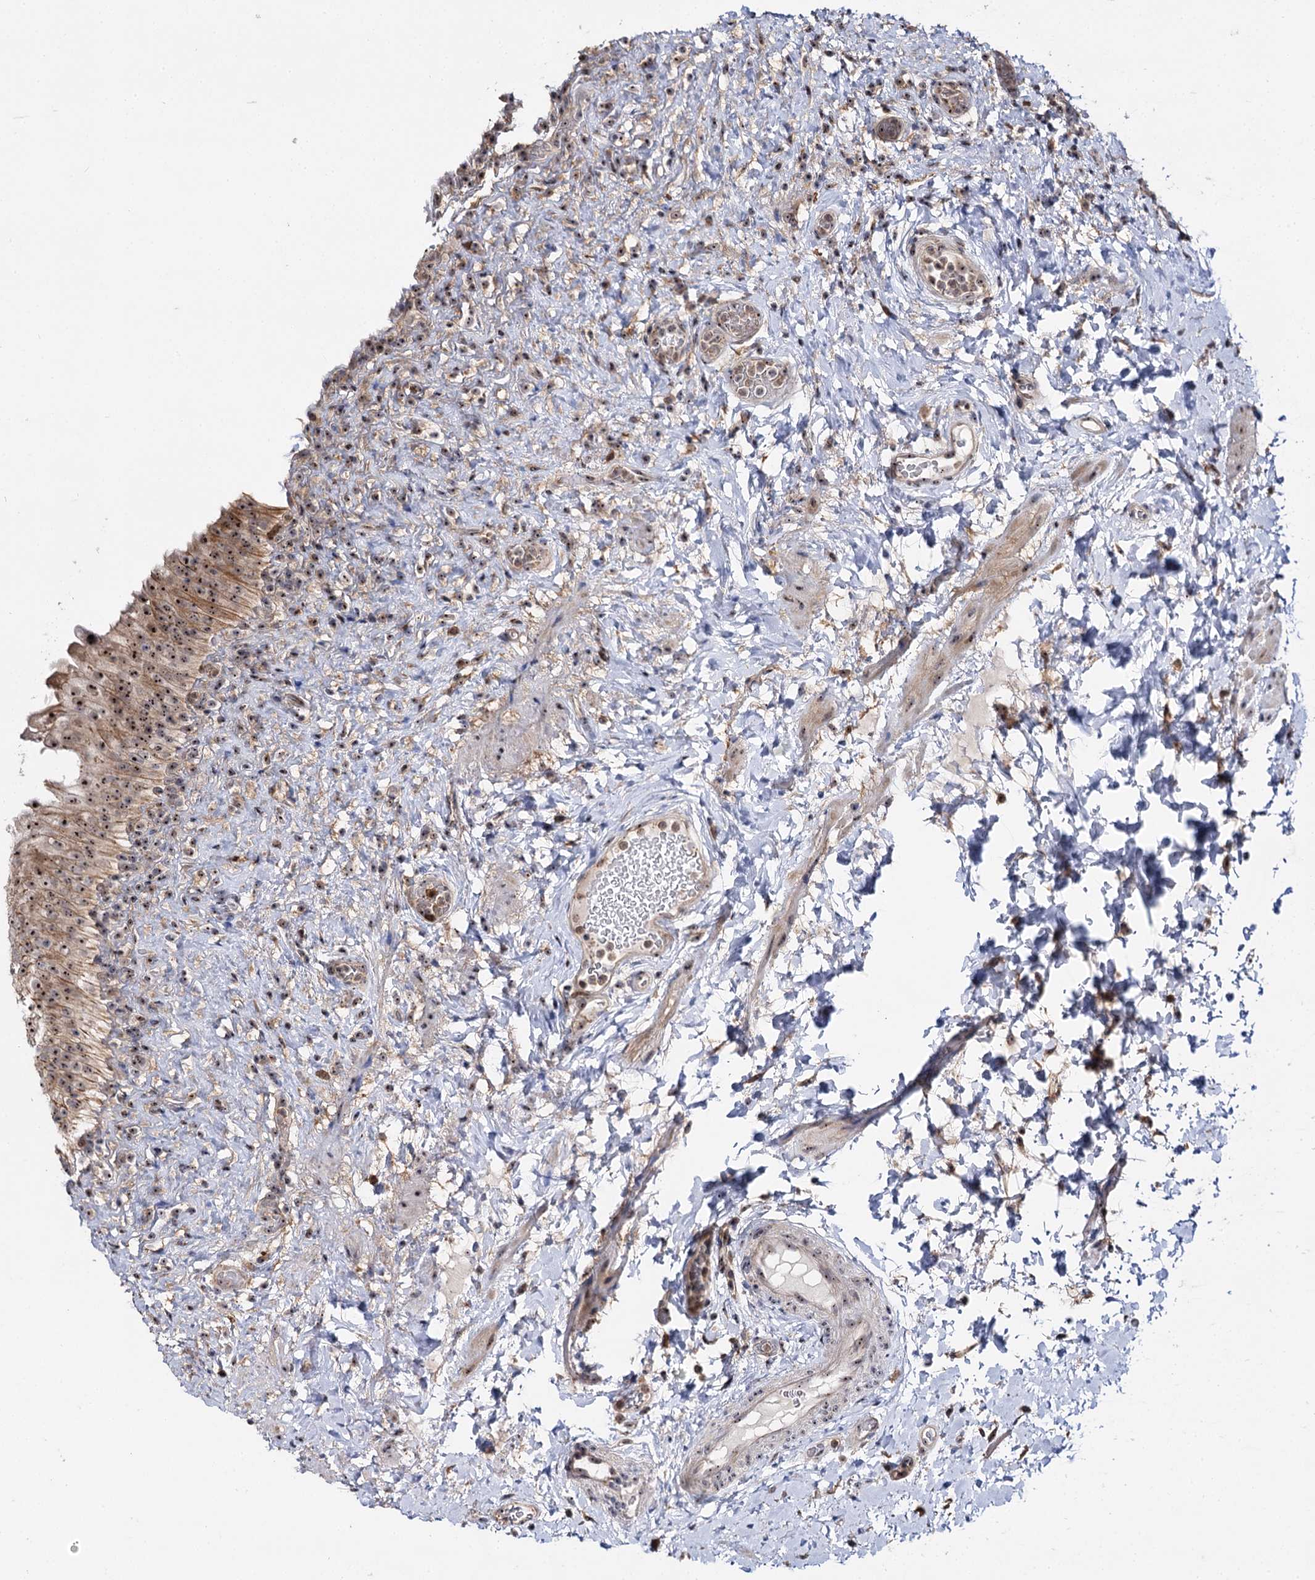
{"staining": {"intensity": "moderate", "quantity": ">75%", "location": "nuclear"}, "tissue": "urinary bladder", "cell_type": "Urothelial cells", "image_type": "normal", "snomed": [{"axis": "morphology", "description": "Normal tissue, NOS"}, {"axis": "topography", "description": "Urinary bladder"}], "caption": "Immunohistochemistry (IHC) image of benign urinary bladder: urinary bladder stained using immunohistochemistry (IHC) demonstrates medium levels of moderate protein expression localized specifically in the nuclear of urothelial cells, appearing as a nuclear brown color.", "gene": "SUPT20H", "patient": {"sex": "female", "age": 27}}